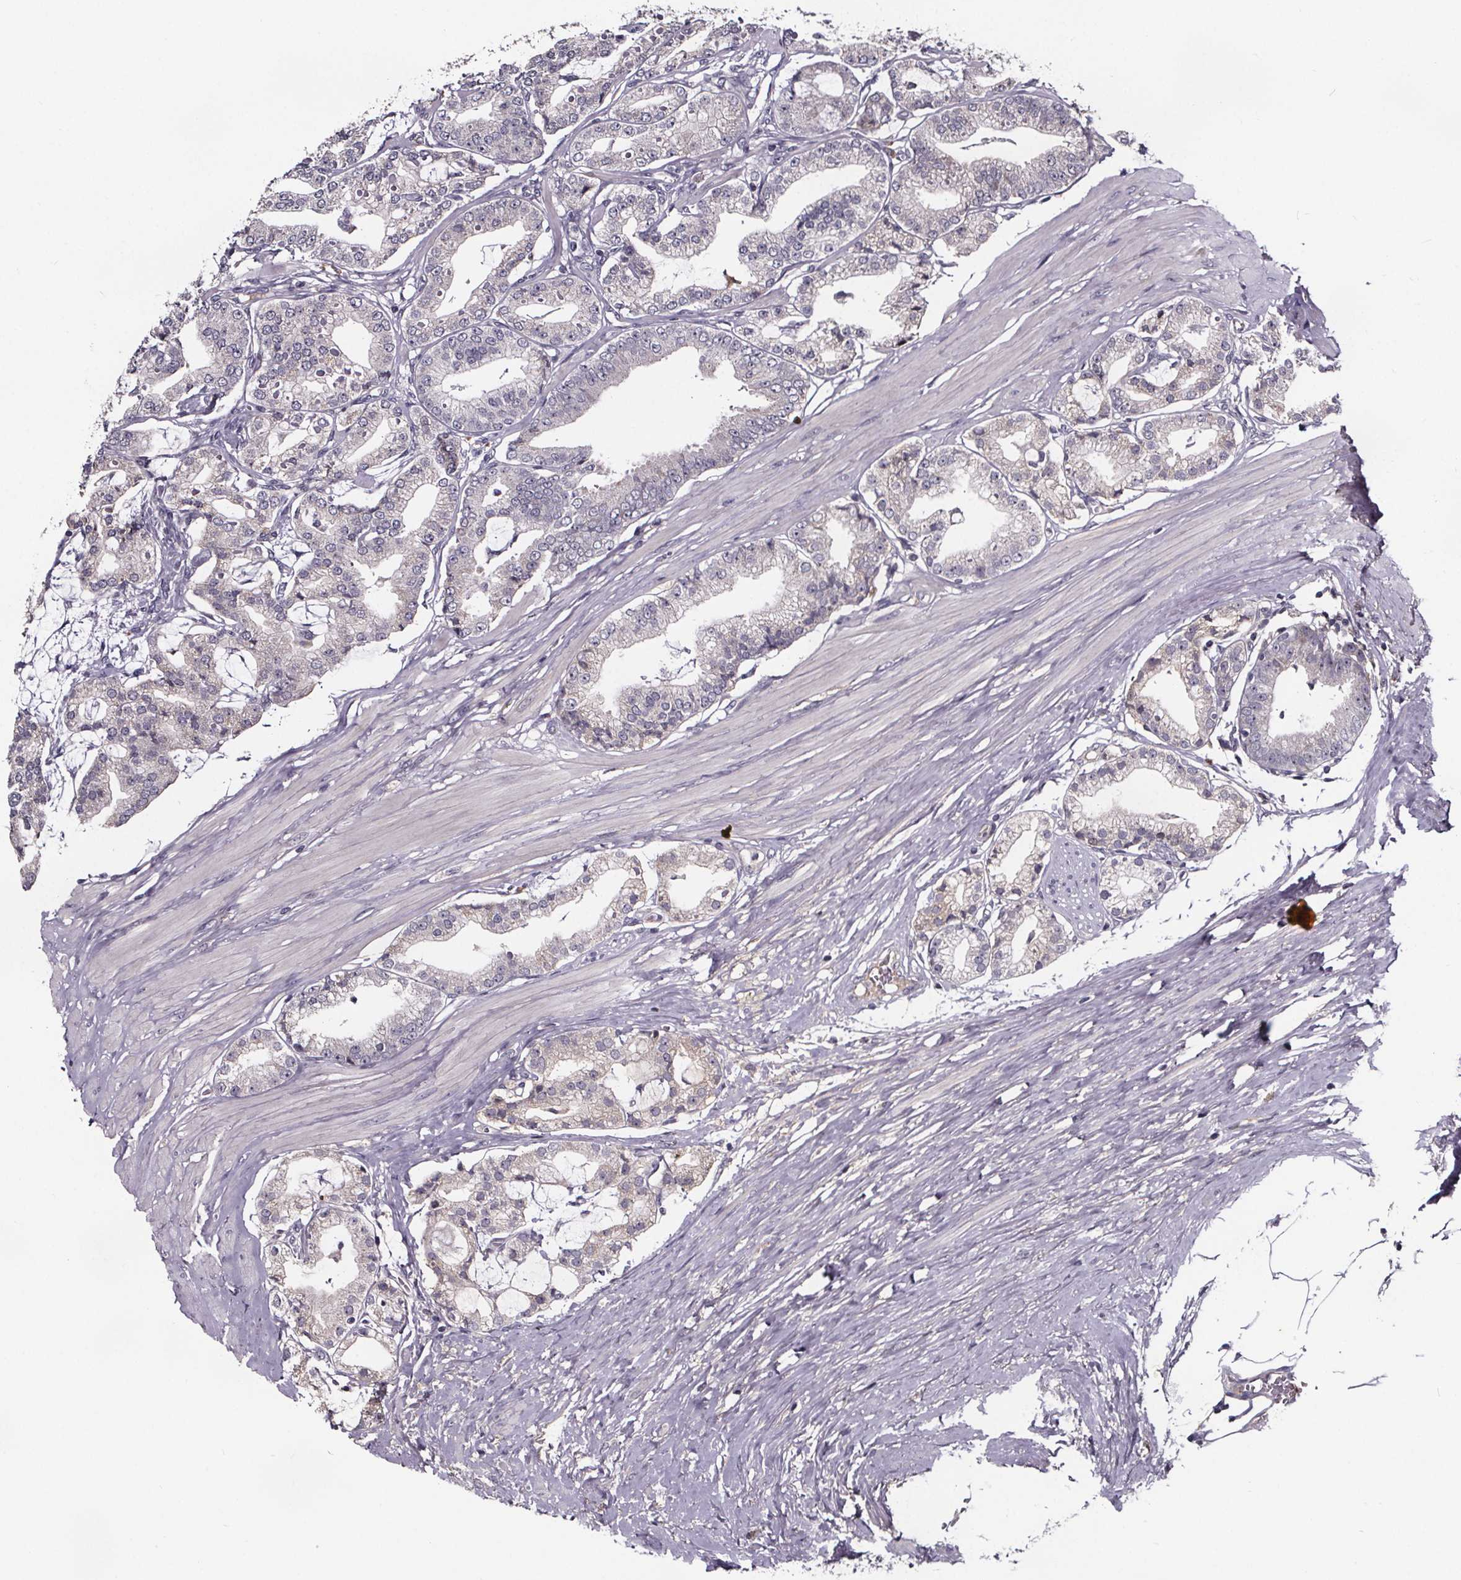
{"staining": {"intensity": "negative", "quantity": "none", "location": "none"}, "tissue": "prostate cancer", "cell_type": "Tumor cells", "image_type": "cancer", "snomed": [{"axis": "morphology", "description": "Adenocarcinoma, NOS"}, {"axis": "topography", "description": "Prostate and seminal vesicle, NOS"}], "caption": "IHC of prostate adenocarcinoma reveals no positivity in tumor cells.", "gene": "NPHP4", "patient": {"sex": "male", "age": 63}}